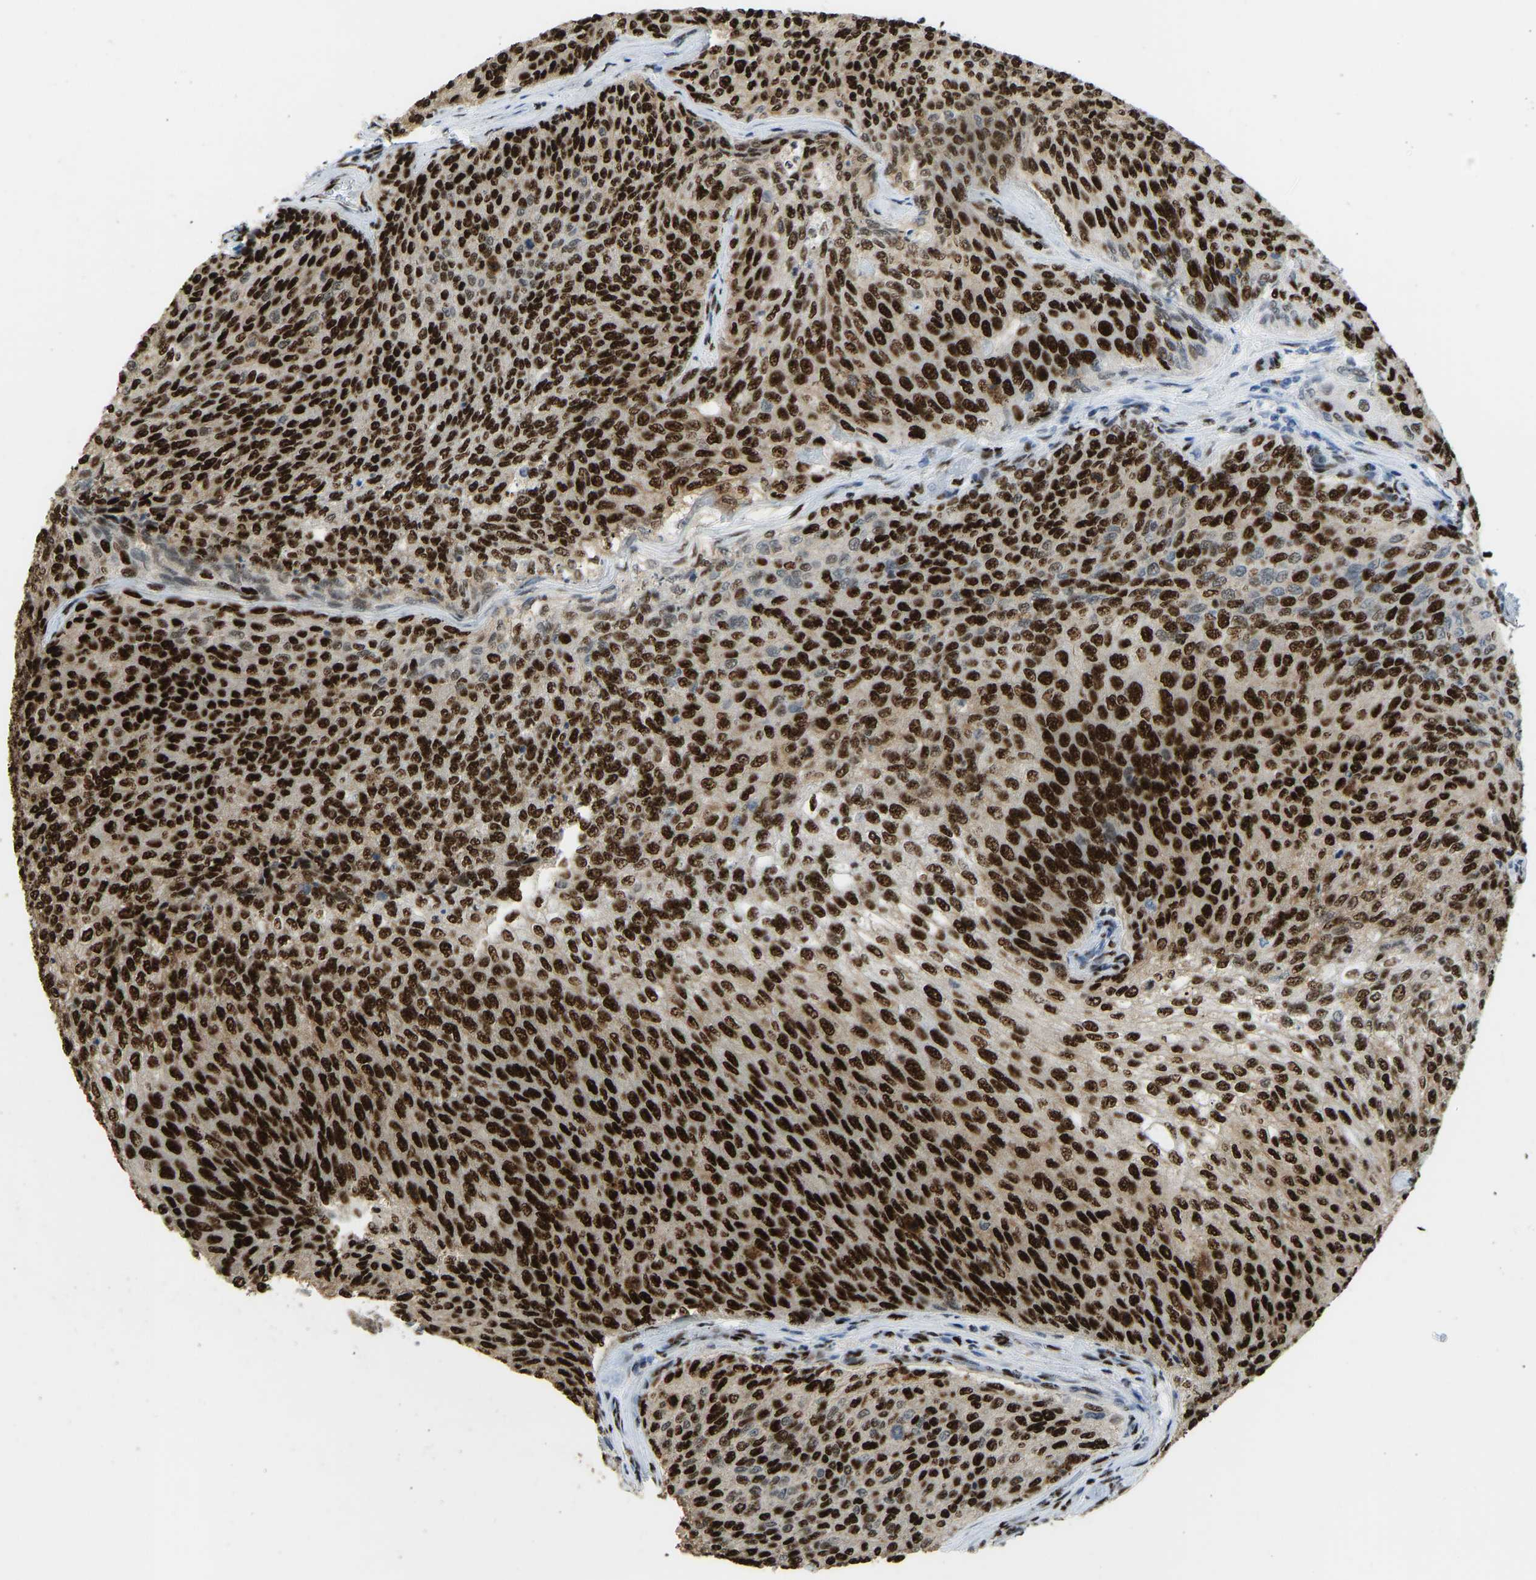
{"staining": {"intensity": "strong", "quantity": ">75%", "location": "nuclear"}, "tissue": "urothelial cancer", "cell_type": "Tumor cells", "image_type": "cancer", "snomed": [{"axis": "morphology", "description": "Urothelial carcinoma, Low grade"}, {"axis": "topography", "description": "Urinary bladder"}], "caption": "Urothelial carcinoma (low-grade) was stained to show a protein in brown. There is high levels of strong nuclear staining in approximately >75% of tumor cells.", "gene": "FOXK1", "patient": {"sex": "female", "age": 79}}